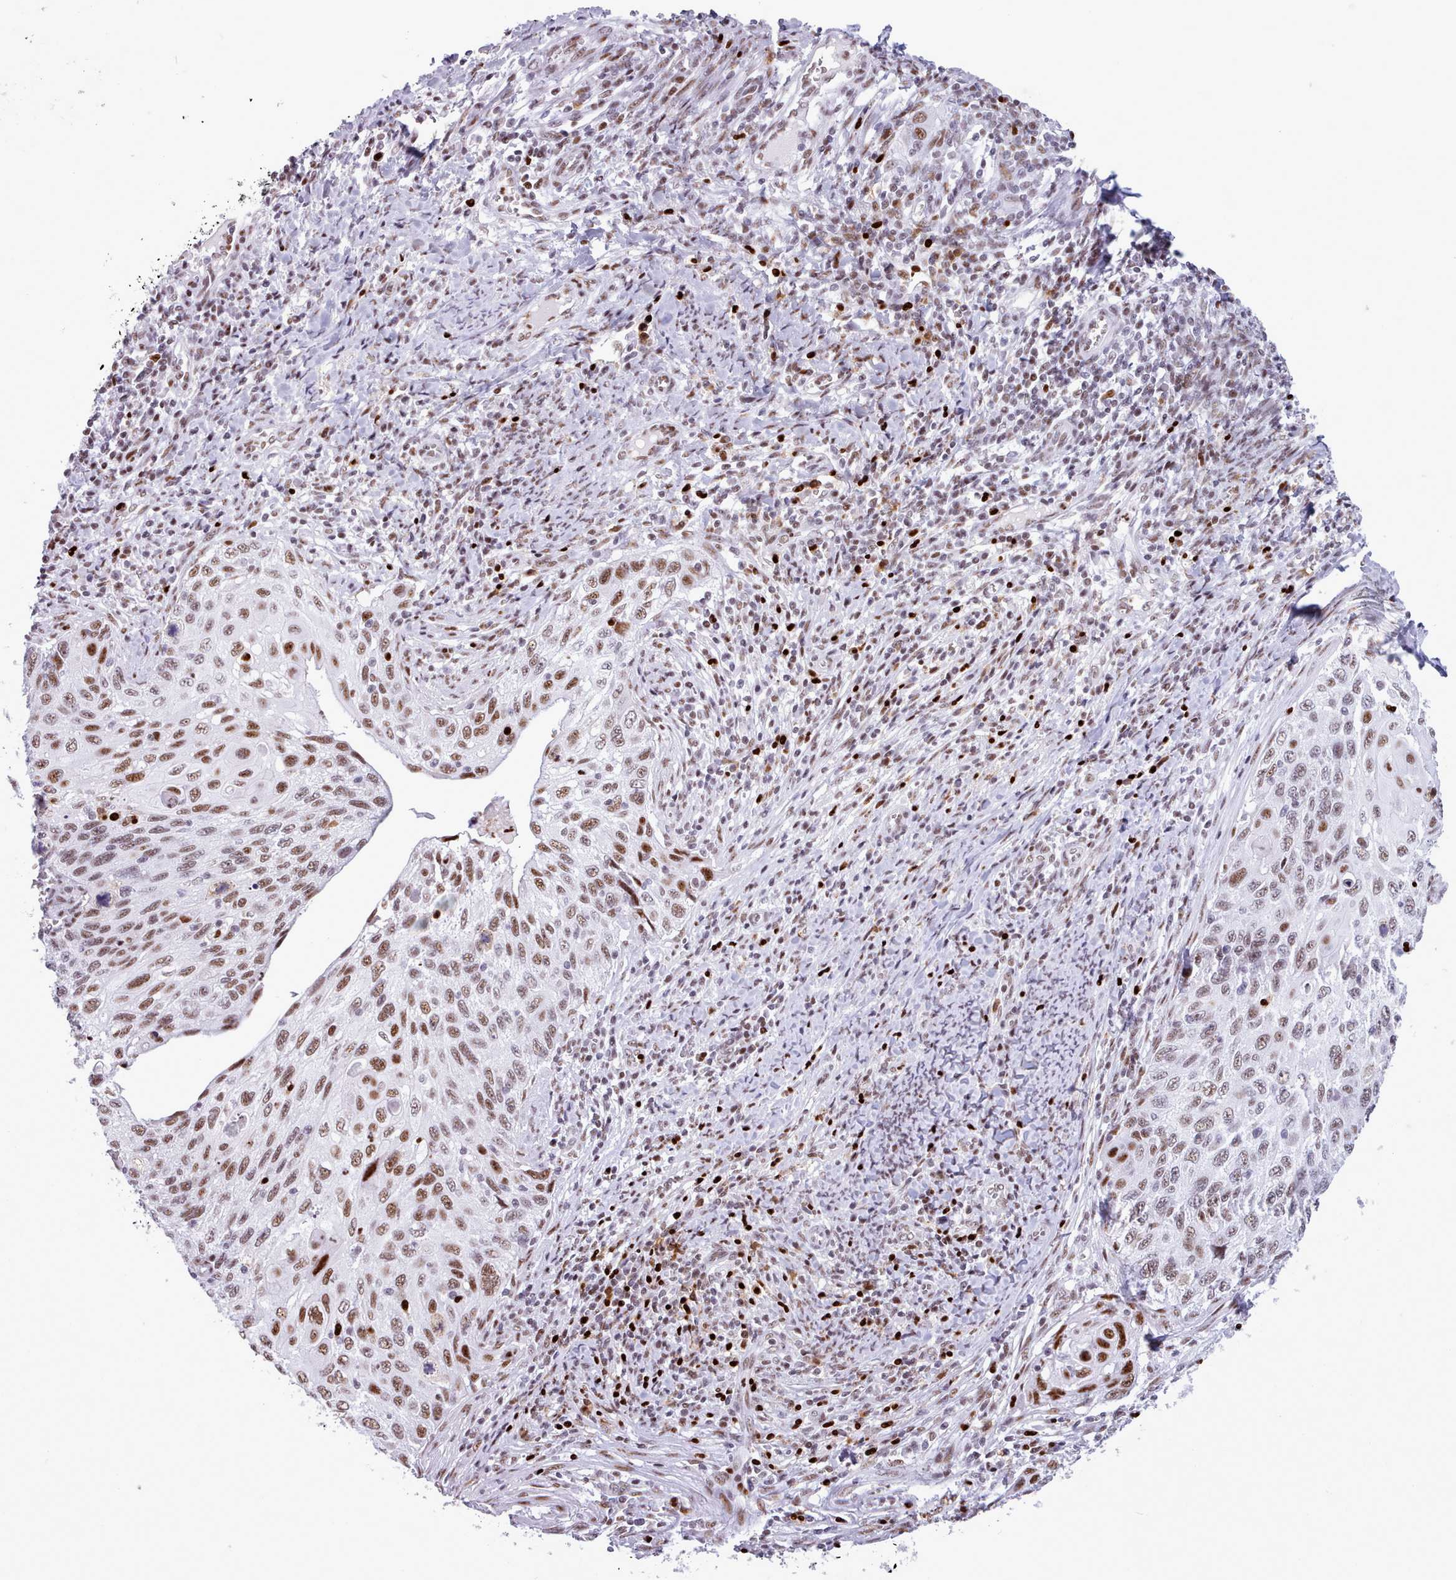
{"staining": {"intensity": "moderate", "quantity": ">75%", "location": "nuclear"}, "tissue": "cervical cancer", "cell_type": "Tumor cells", "image_type": "cancer", "snomed": [{"axis": "morphology", "description": "Squamous cell carcinoma, NOS"}, {"axis": "topography", "description": "Cervix"}], "caption": "Protein expression by immunohistochemistry shows moderate nuclear staining in about >75% of tumor cells in cervical cancer. The staining was performed using DAB (3,3'-diaminobenzidine), with brown indicating positive protein expression. Nuclei are stained blue with hematoxylin.", "gene": "SRSF4", "patient": {"sex": "female", "age": 70}}